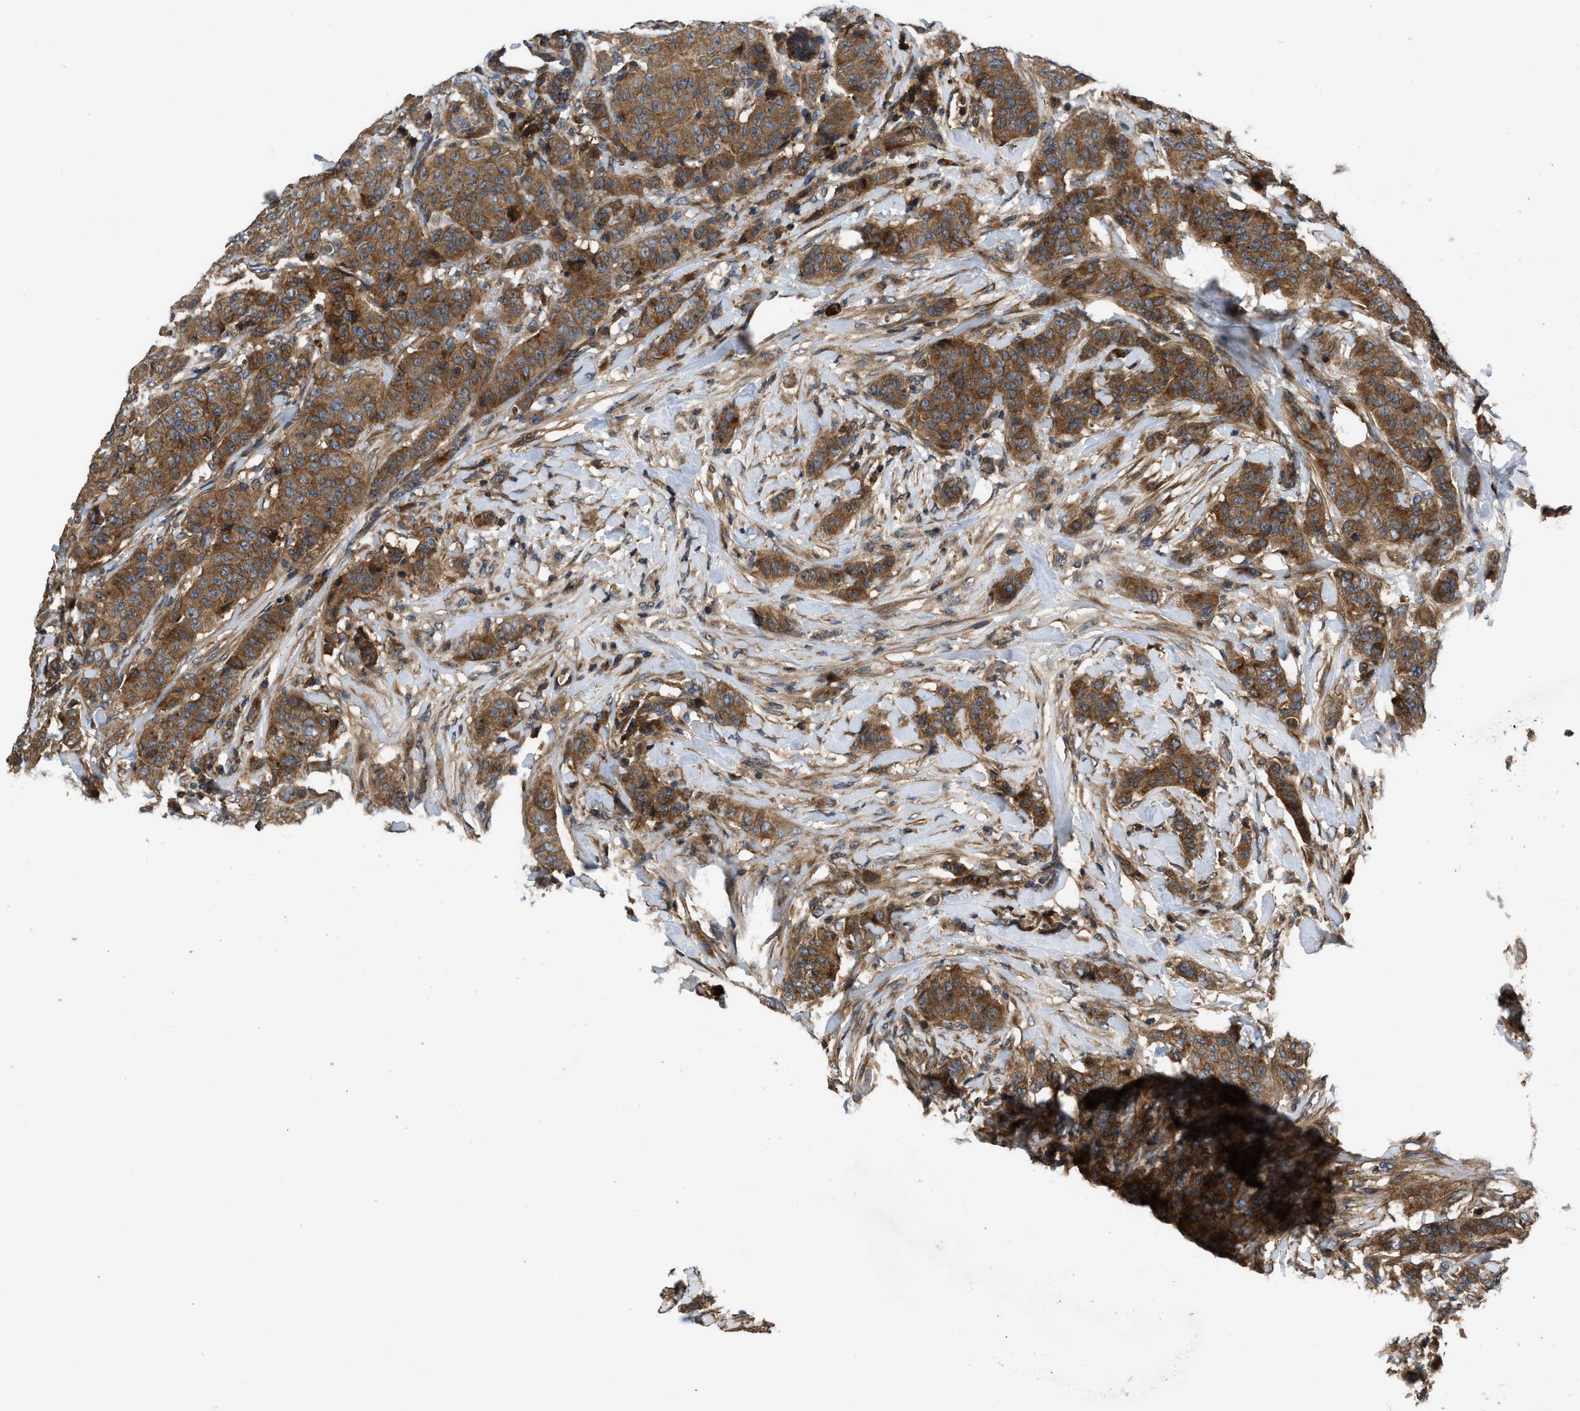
{"staining": {"intensity": "moderate", "quantity": ">75%", "location": "cytoplasmic/membranous"}, "tissue": "breast cancer", "cell_type": "Tumor cells", "image_type": "cancer", "snomed": [{"axis": "morphology", "description": "Normal tissue, NOS"}, {"axis": "morphology", "description": "Duct carcinoma"}, {"axis": "topography", "description": "Breast"}], "caption": "Human breast invasive ductal carcinoma stained for a protein (brown) displays moderate cytoplasmic/membranous positive staining in approximately >75% of tumor cells.", "gene": "CNNM3", "patient": {"sex": "female", "age": 40}}